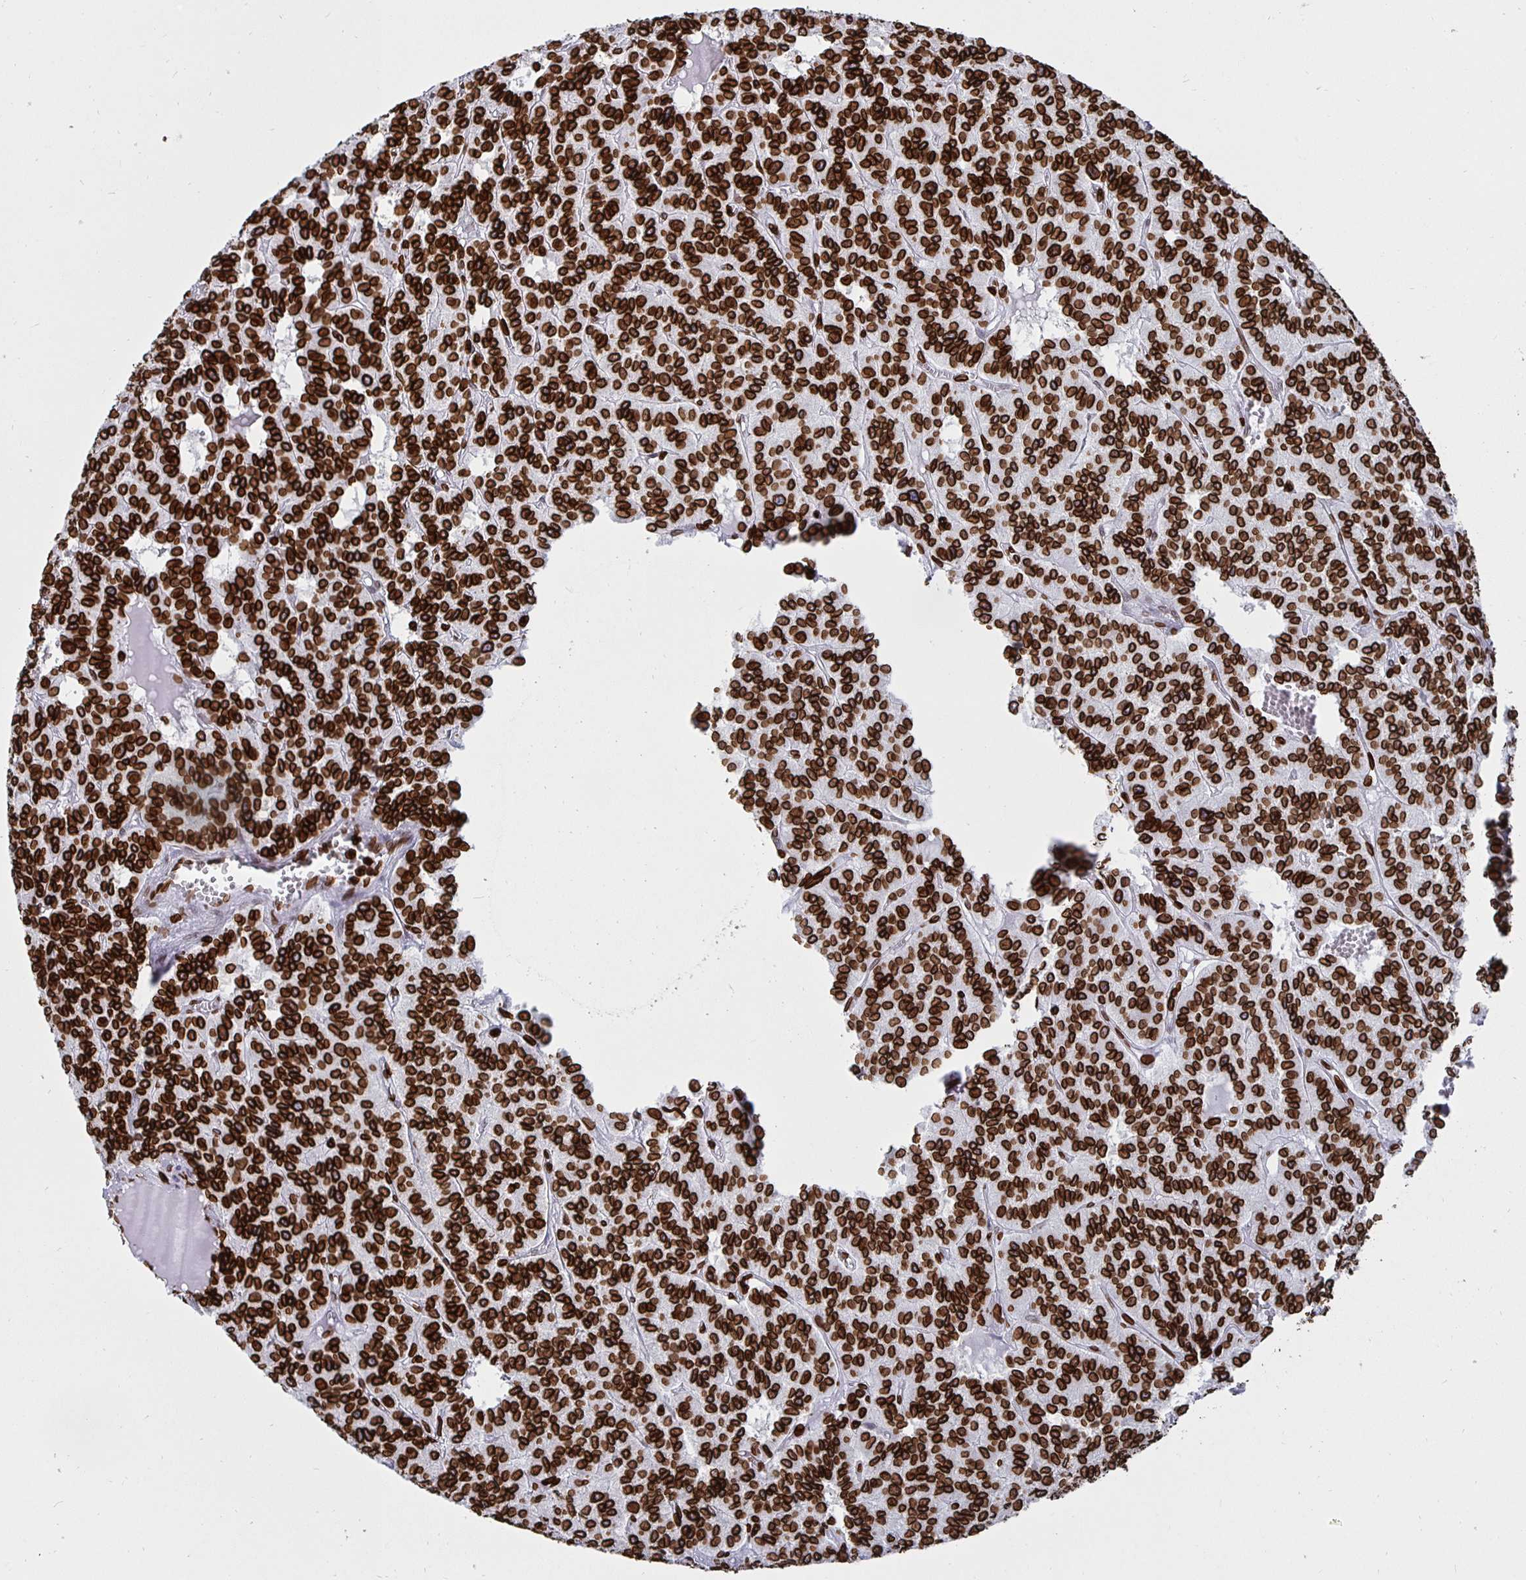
{"staining": {"intensity": "strong", "quantity": ">75%", "location": "cytoplasmic/membranous,nuclear"}, "tissue": "carcinoid", "cell_type": "Tumor cells", "image_type": "cancer", "snomed": [{"axis": "morphology", "description": "Carcinoid, malignant, NOS"}, {"axis": "topography", "description": "Lung"}], "caption": "The micrograph displays a brown stain indicating the presence of a protein in the cytoplasmic/membranous and nuclear of tumor cells in malignant carcinoid.", "gene": "LMNB1", "patient": {"sex": "female", "age": 71}}